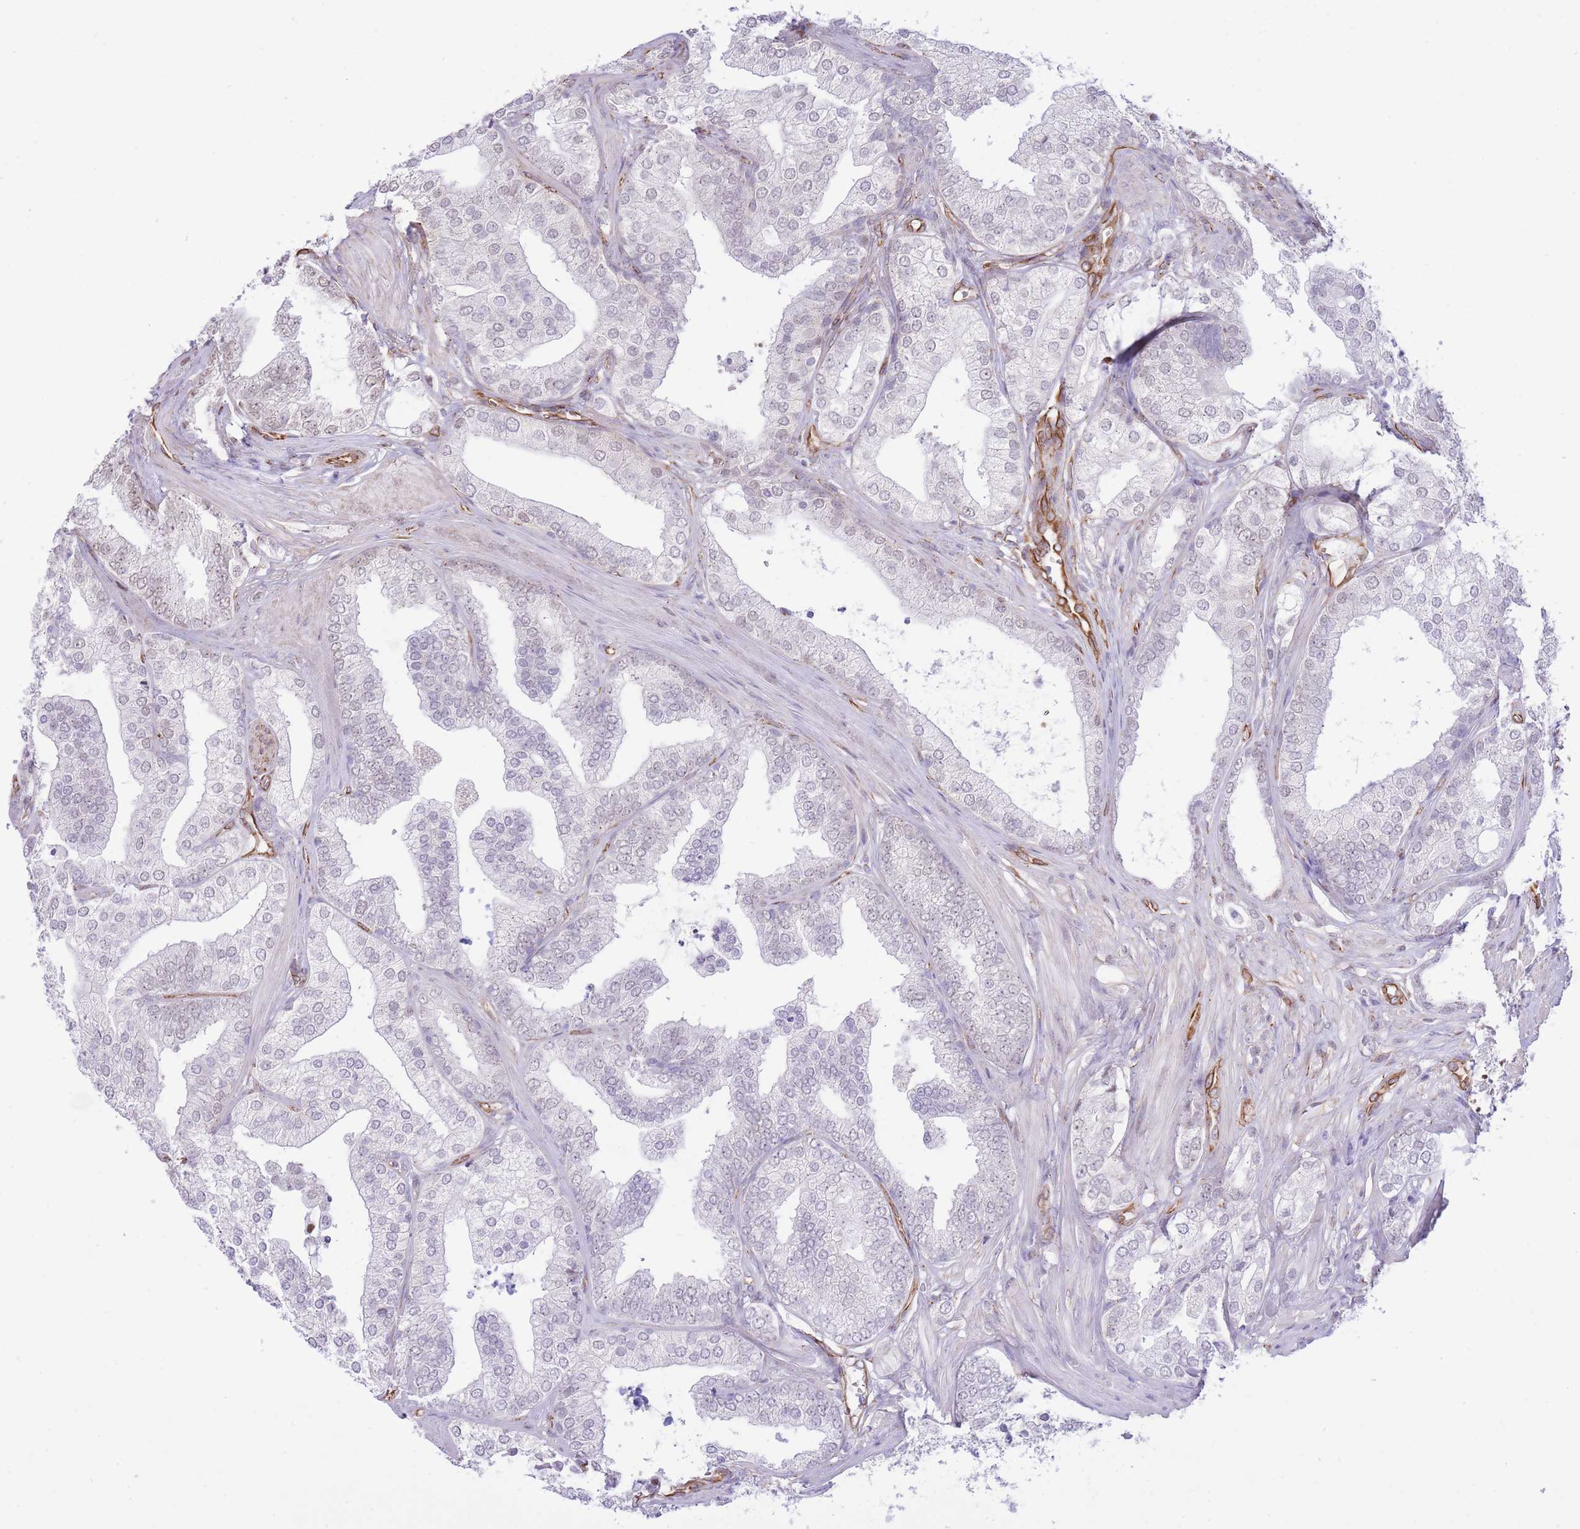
{"staining": {"intensity": "negative", "quantity": "none", "location": "none"}, "tissue": "prostate cancer", "cell_type": "Tumor cells", "image_type": "cancer", "snomed": [{"axis": "morphology", "description": "Adenocarcinoma, High grade"}, {"axis": "topography", "description": "Prostate"}], "caption": "Immunohistochemical staining of human prostate high-grade adenocarcinoma shows no significant expression in tumor cells. (Stains: DAB (3,3'-diaminobenzidine) immunohistochemistry with hematoxylin counter stain, Microscopy: brightfield microscopy at high magnification).", "gene": "PSG8", "patient": {"sex": "male", "age": 50}}